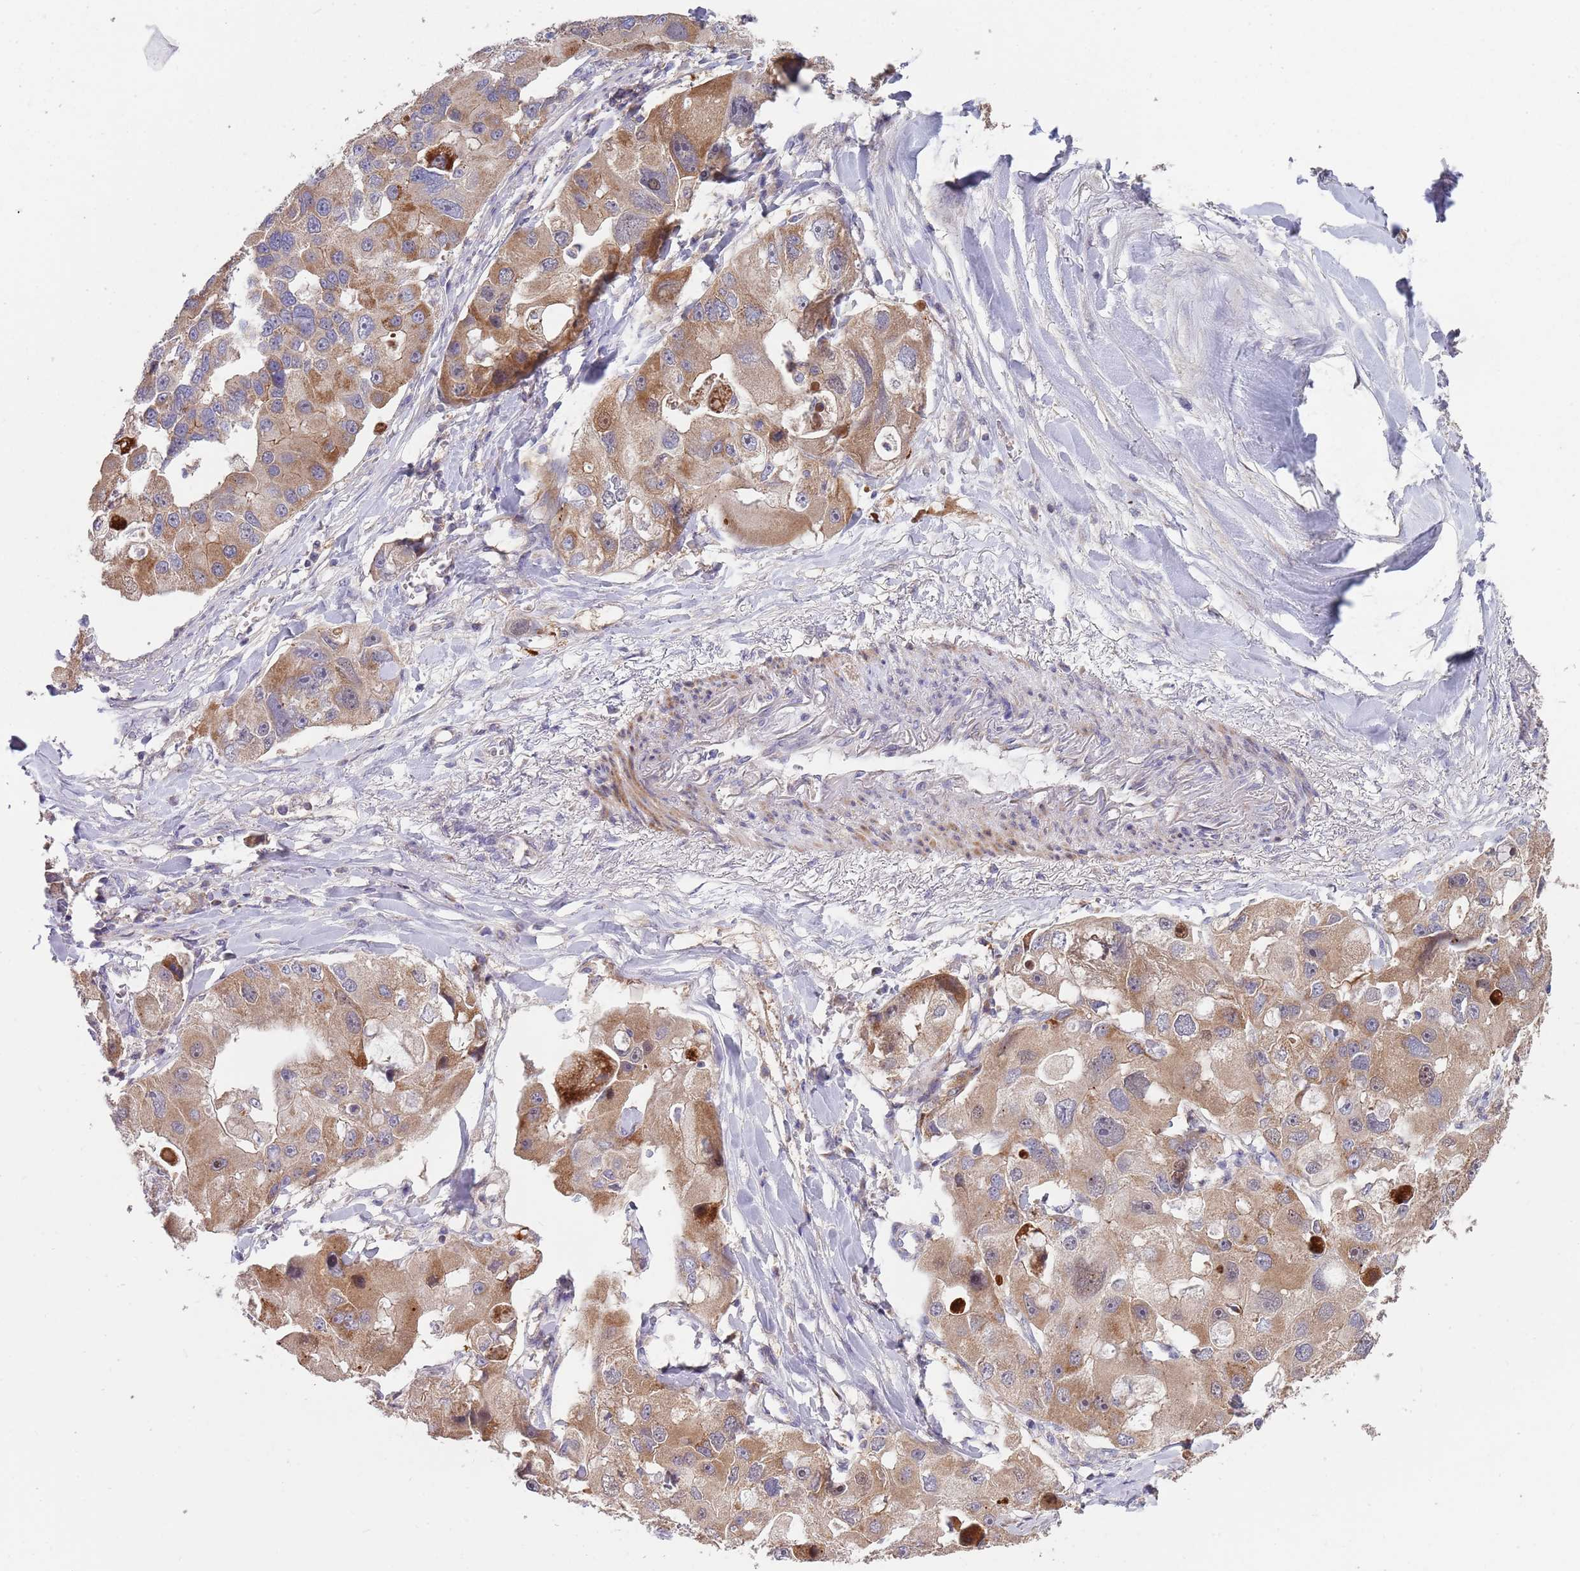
{"staining": {"intensity": "moderate", "quantity": ">75%", "location": "cytoplasmic/membranous,nuclear"}, "tissue": "lung cancer", "cell_type": "Tumor cells", "image_type": "cancer", "snomed": [{"axis": "morphology", "description": "Adenocarcinoma, NOS"}, {"axis": "topography", "description": "Lung"}], "caption": "Tumor cells display medium levels of moderate cytoplasmic/membranous and nuclear expression in approximately >75% of cells in human adenocarcinoma (lung). (Stains: DAB (3,3'-diaminobenzidine) in brown, nuclei in blue, Microscopy: brightfield microscopy at high magnification).", "gene": "ABCC10", "patient": {"sex": "female", "age": 54}}